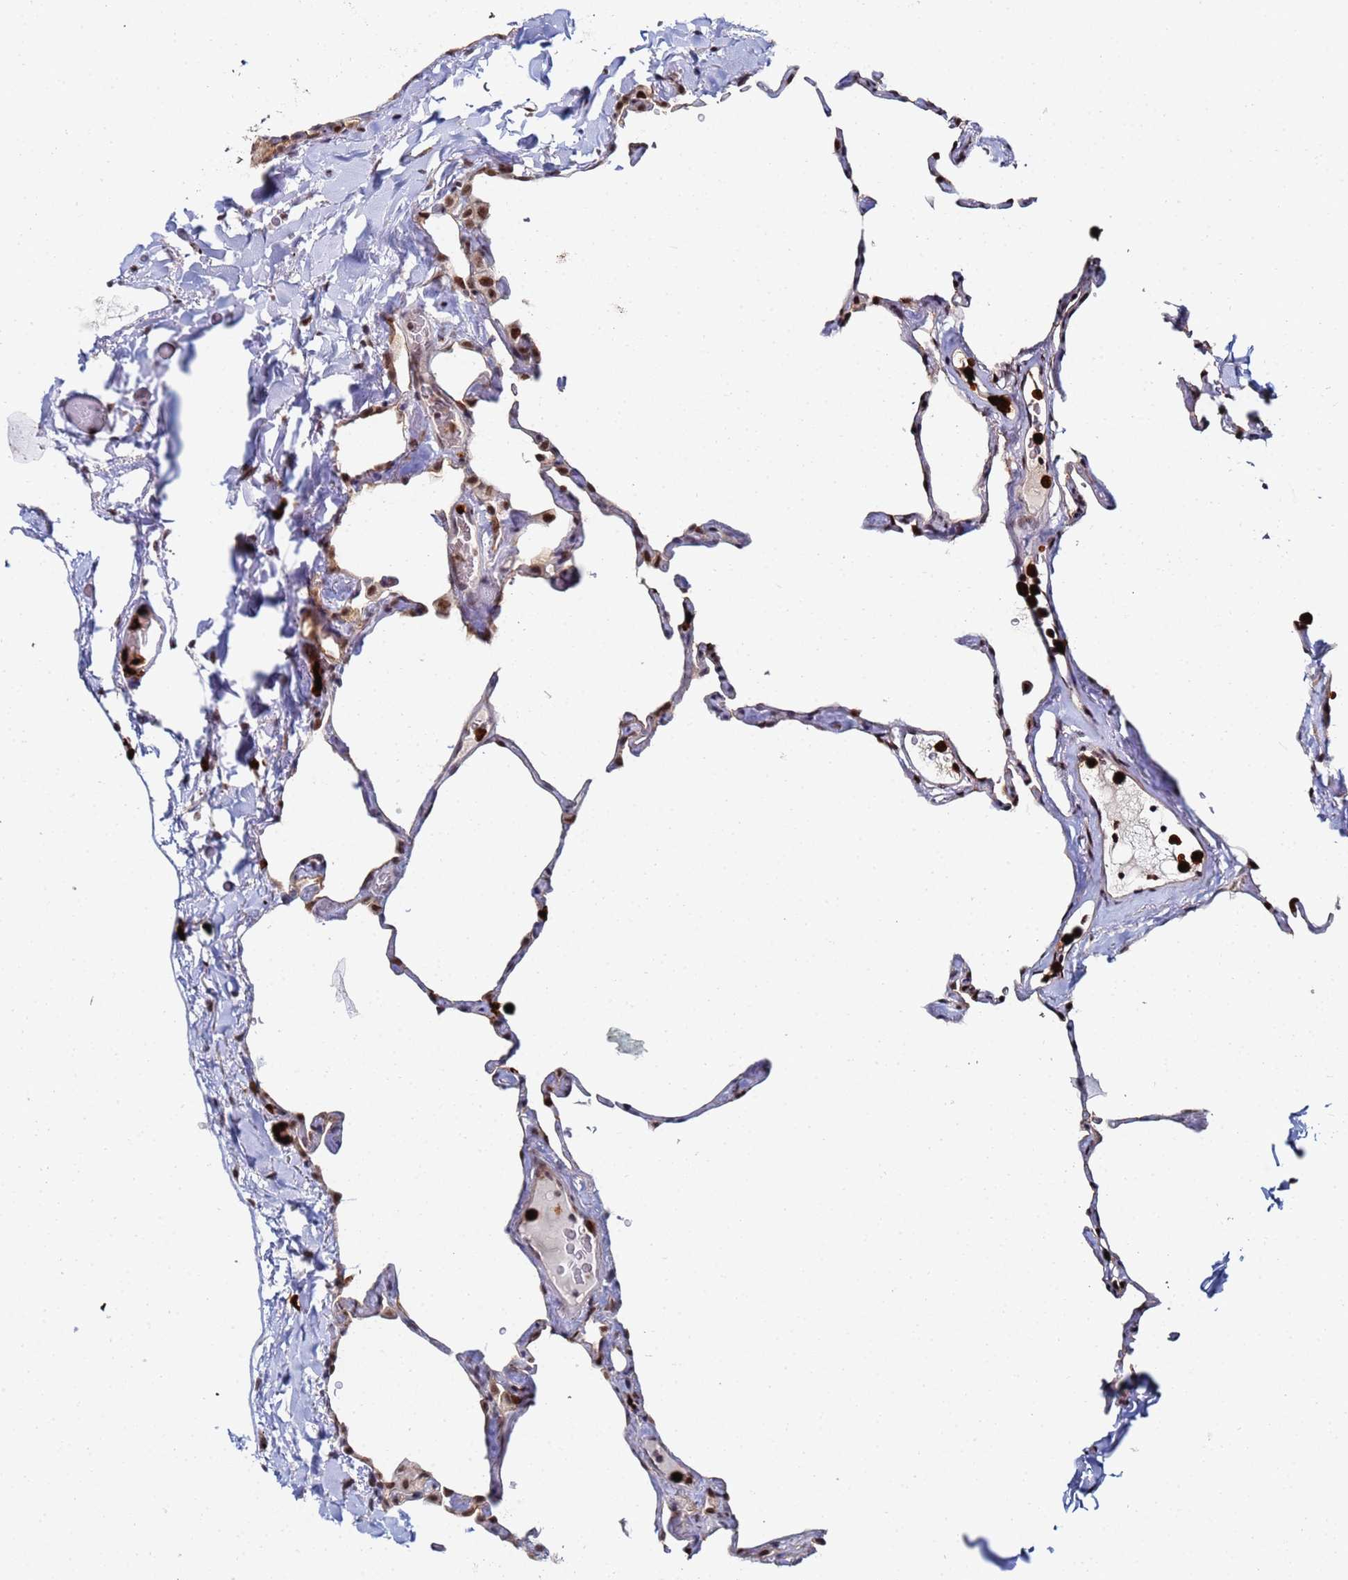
{"staining": {"intensity": "moderate", "quantity": "25%-75%", "location": "nuclear"}, "tissue": "lung", "cell_type": "Alveolar cells", "image_type": "normal", "snomed": [{"axis": "morphology", "description": "Normal tissue, NOS"}, {"axis": "topography", "description": "Lung"}], "caption": "Protein staining by IHC displays moderate nuclear expression in approximately 25%-75% of alveolar cells in normal lung. (DAB = brown stain, brightfield microscopy at high magnification).", "gene": "MTCL1", "patient": {"sex": "male", "age": 65}}